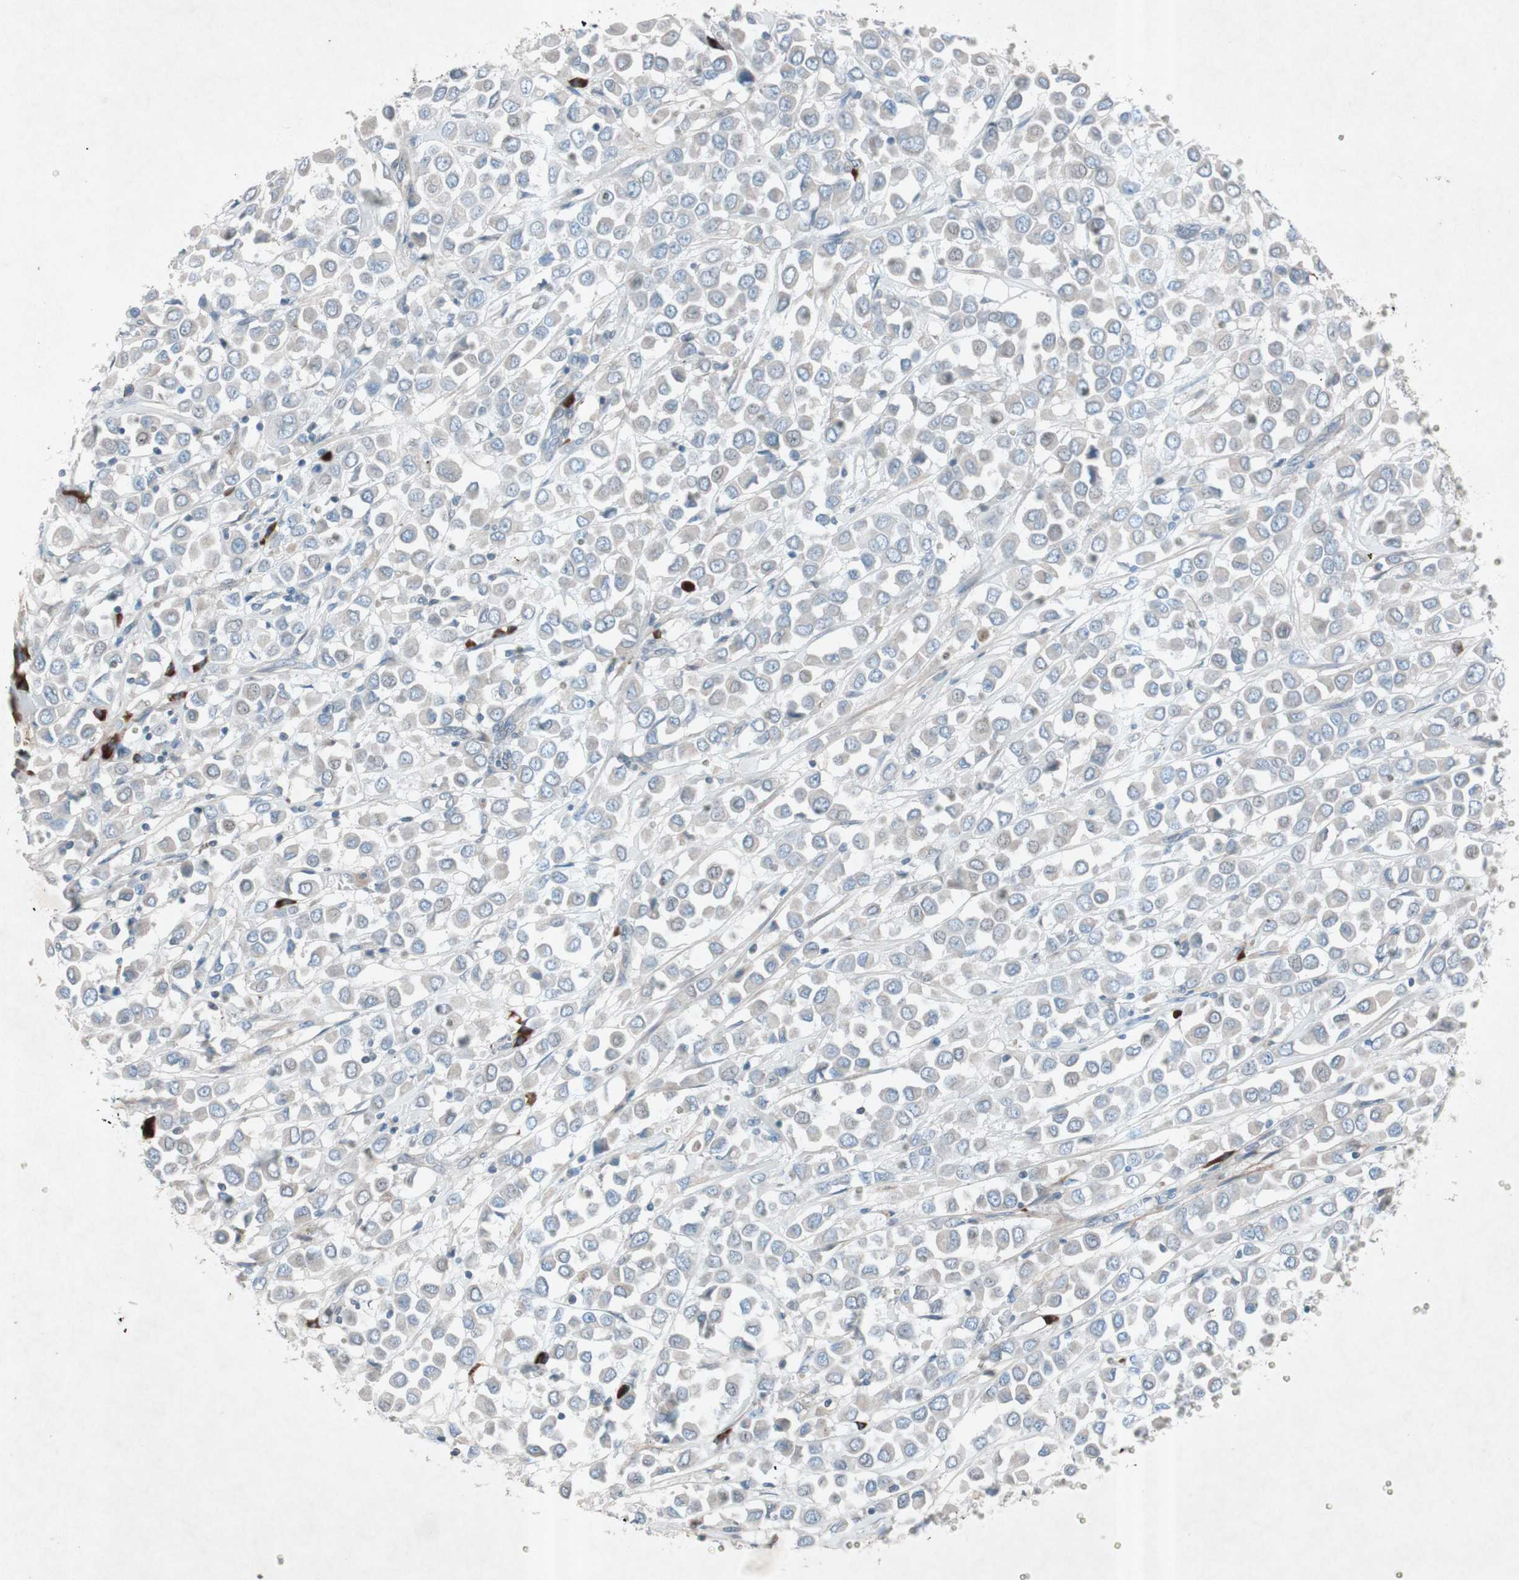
{"staining": {"intensity": "weak", "quantity": "25%-75%", "location": "cytoplasmic/membranous"}, "tissue": "breast cancer", "cell_type": "Tumor cells", "image_type": "cancer", "snomed": [{"axis": "morphology", "description": "Duct carcinoma"}, {"axis": "topography", "description": "Breast"}], "caption": "Protein expression analysis of human breast invasive ductal carcinoma reveals weak cytoplasmic/membranous staining in approximately 25%-75% of tumor cells.", "gene": "GRB7", "patient": {"sex": "female", "age": 61}}